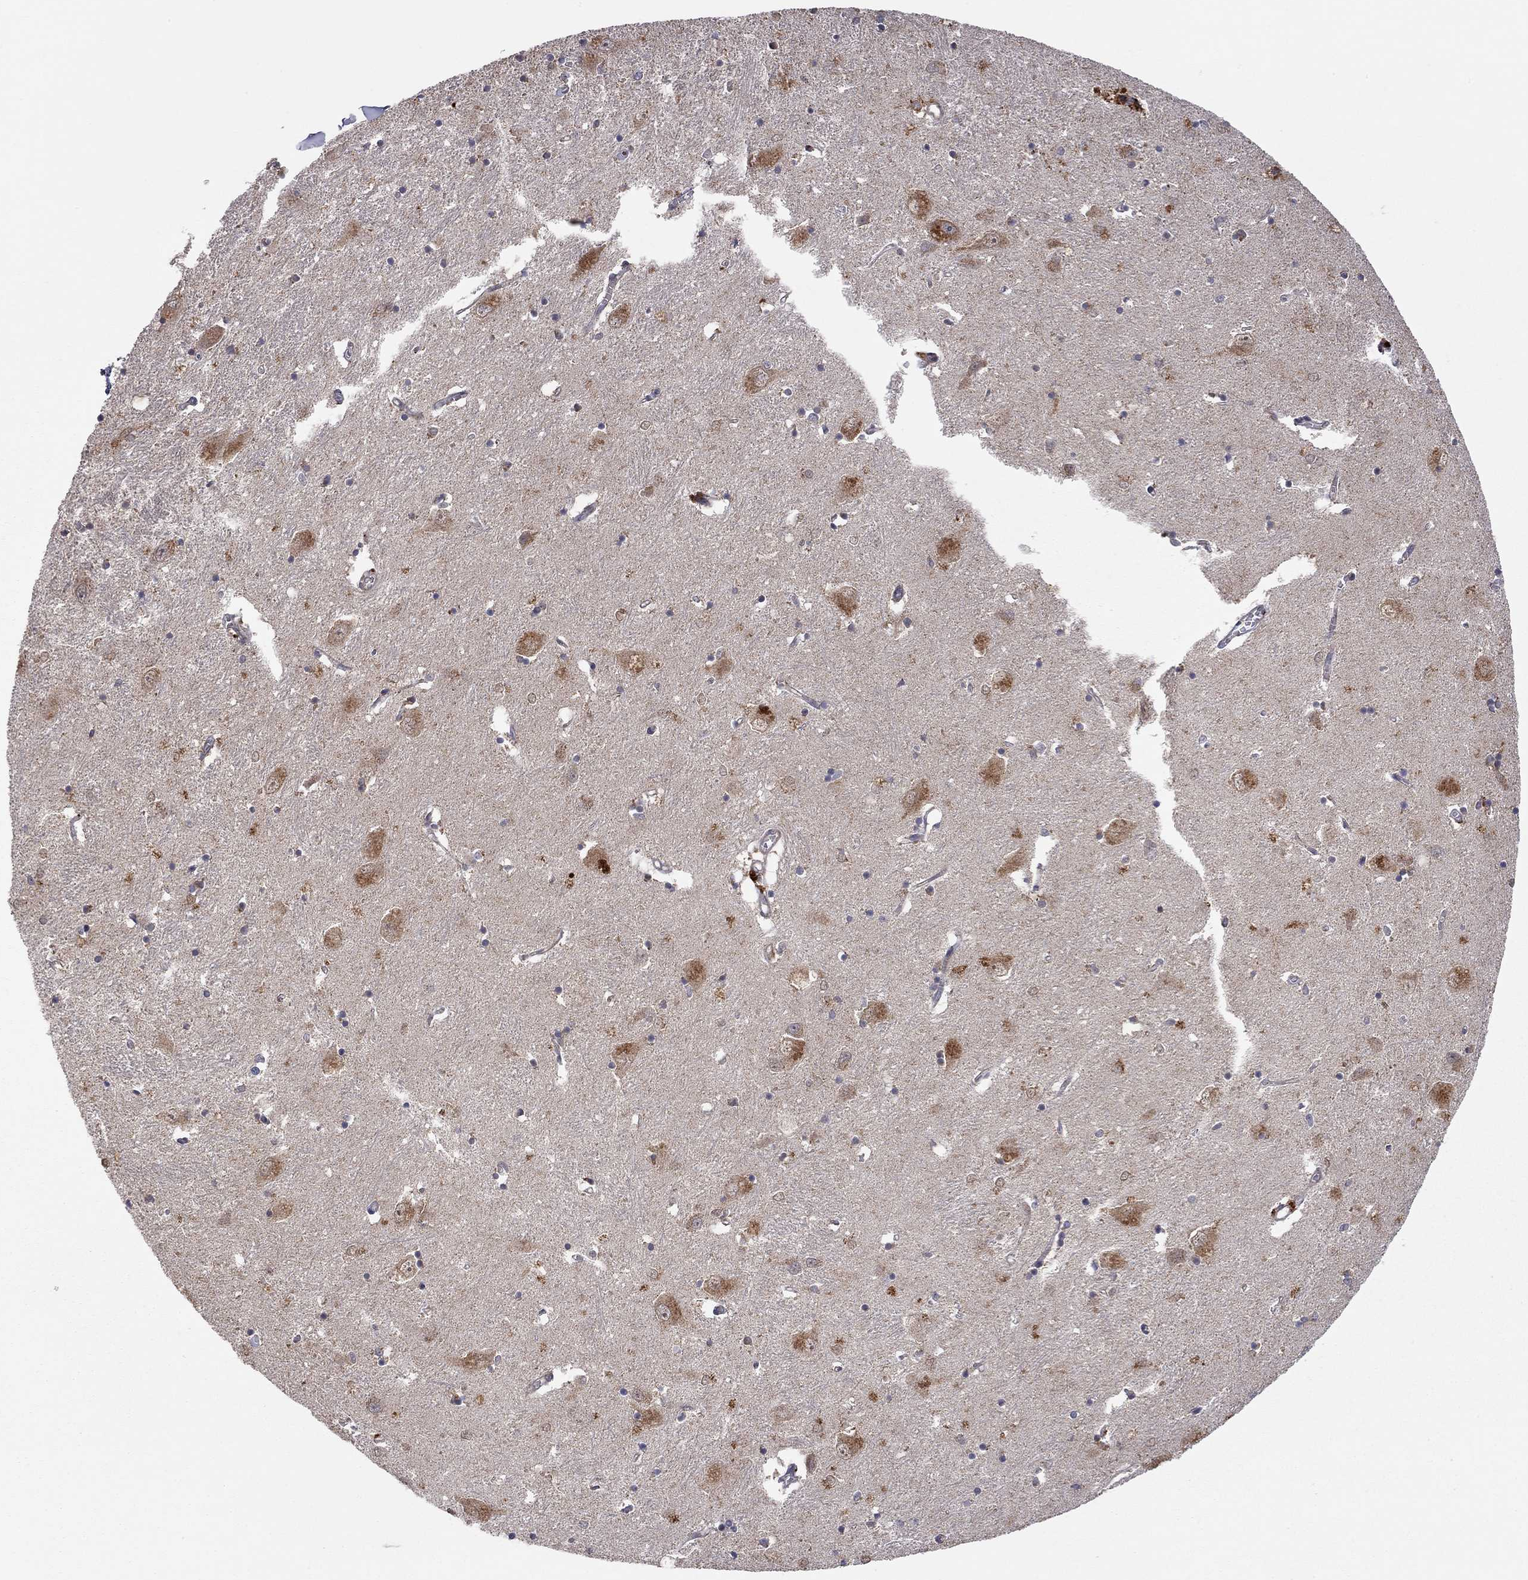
{"staining": {"intensity": "negative", "quantity": "none", "location": "none"}, "tissue": "caudate", "cell_type": "Glial cells", "image_type": "normal", "snomed": [{"axis": "morphology", "description": "Normal tissue, NOS"}, {"axis": "topography", "description": "Lateral ventricle wall"}], "caption": "DAB (3,3'-diaminobenzidine) immunohistochemical staining of unremarkable caudate shows no significant expression in glial cells. (DAB (3,3'-diaminobenzidine) immunohistochemistry (IHC) visualized using brightfield microscopy, high magnification).", "gene": "IDS", "patient": {"sex": "male", "age": 54}}